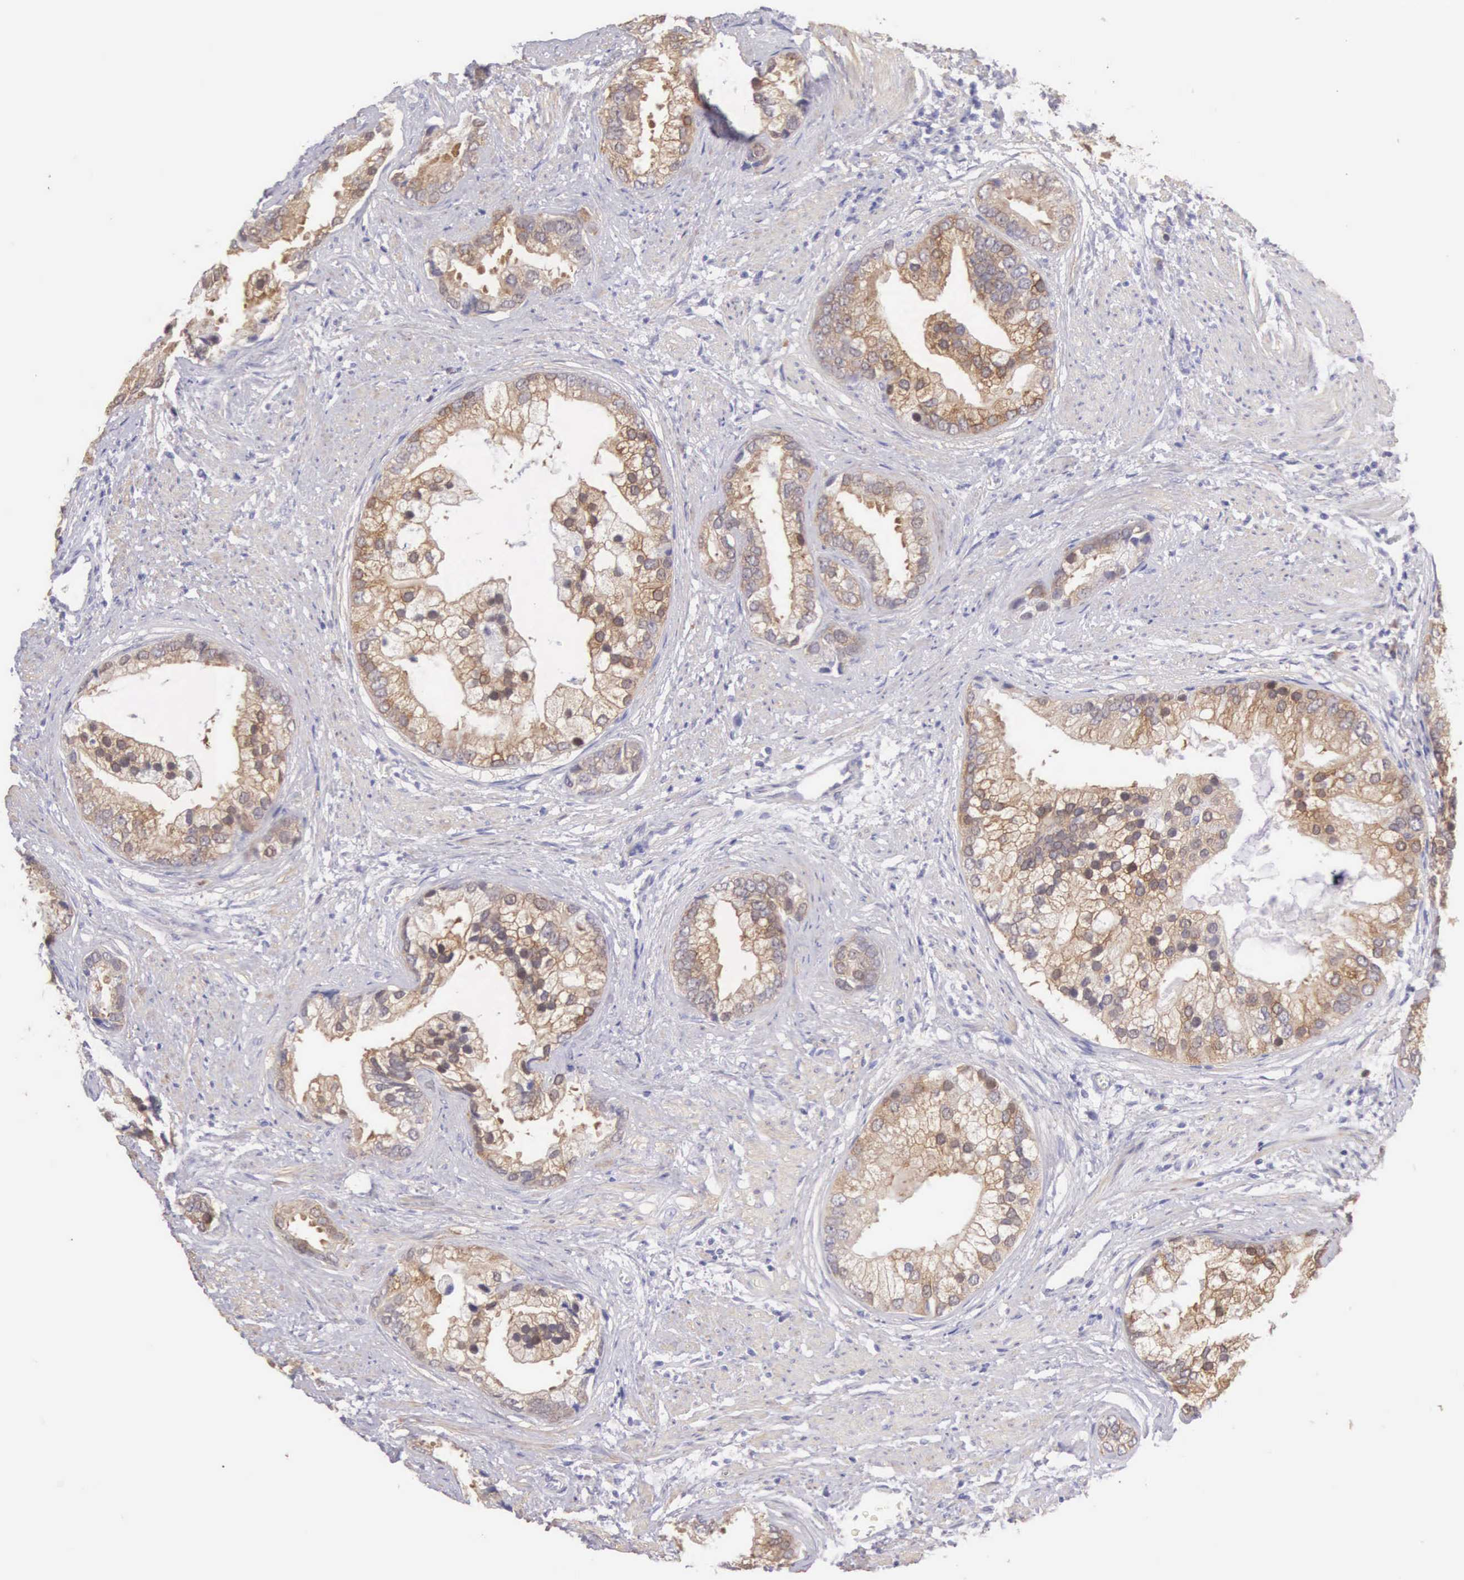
{"staining": {"intensity": "moderate", "quantity": ">75%", "location": "cytoplasmic/membranous"}, "tissue": "prostate cancer", "cell_type": "Tumor cells", "image_type": "cancer", "snomed": [{"axis": "morphology", "description": "Adenocarcinoma, Medium grade"}, {"axis": "topography", "description": "Prostate"}], "caption": "A histopathology image of prostate cancer (medium-grade adenocarcinoma) stained for a protein exhibits moderate cytoplasmic/membranous brown staining in tumor cells.", "gene": "ARFGAP3", "patient": {"sex": "male", "age": 65}}